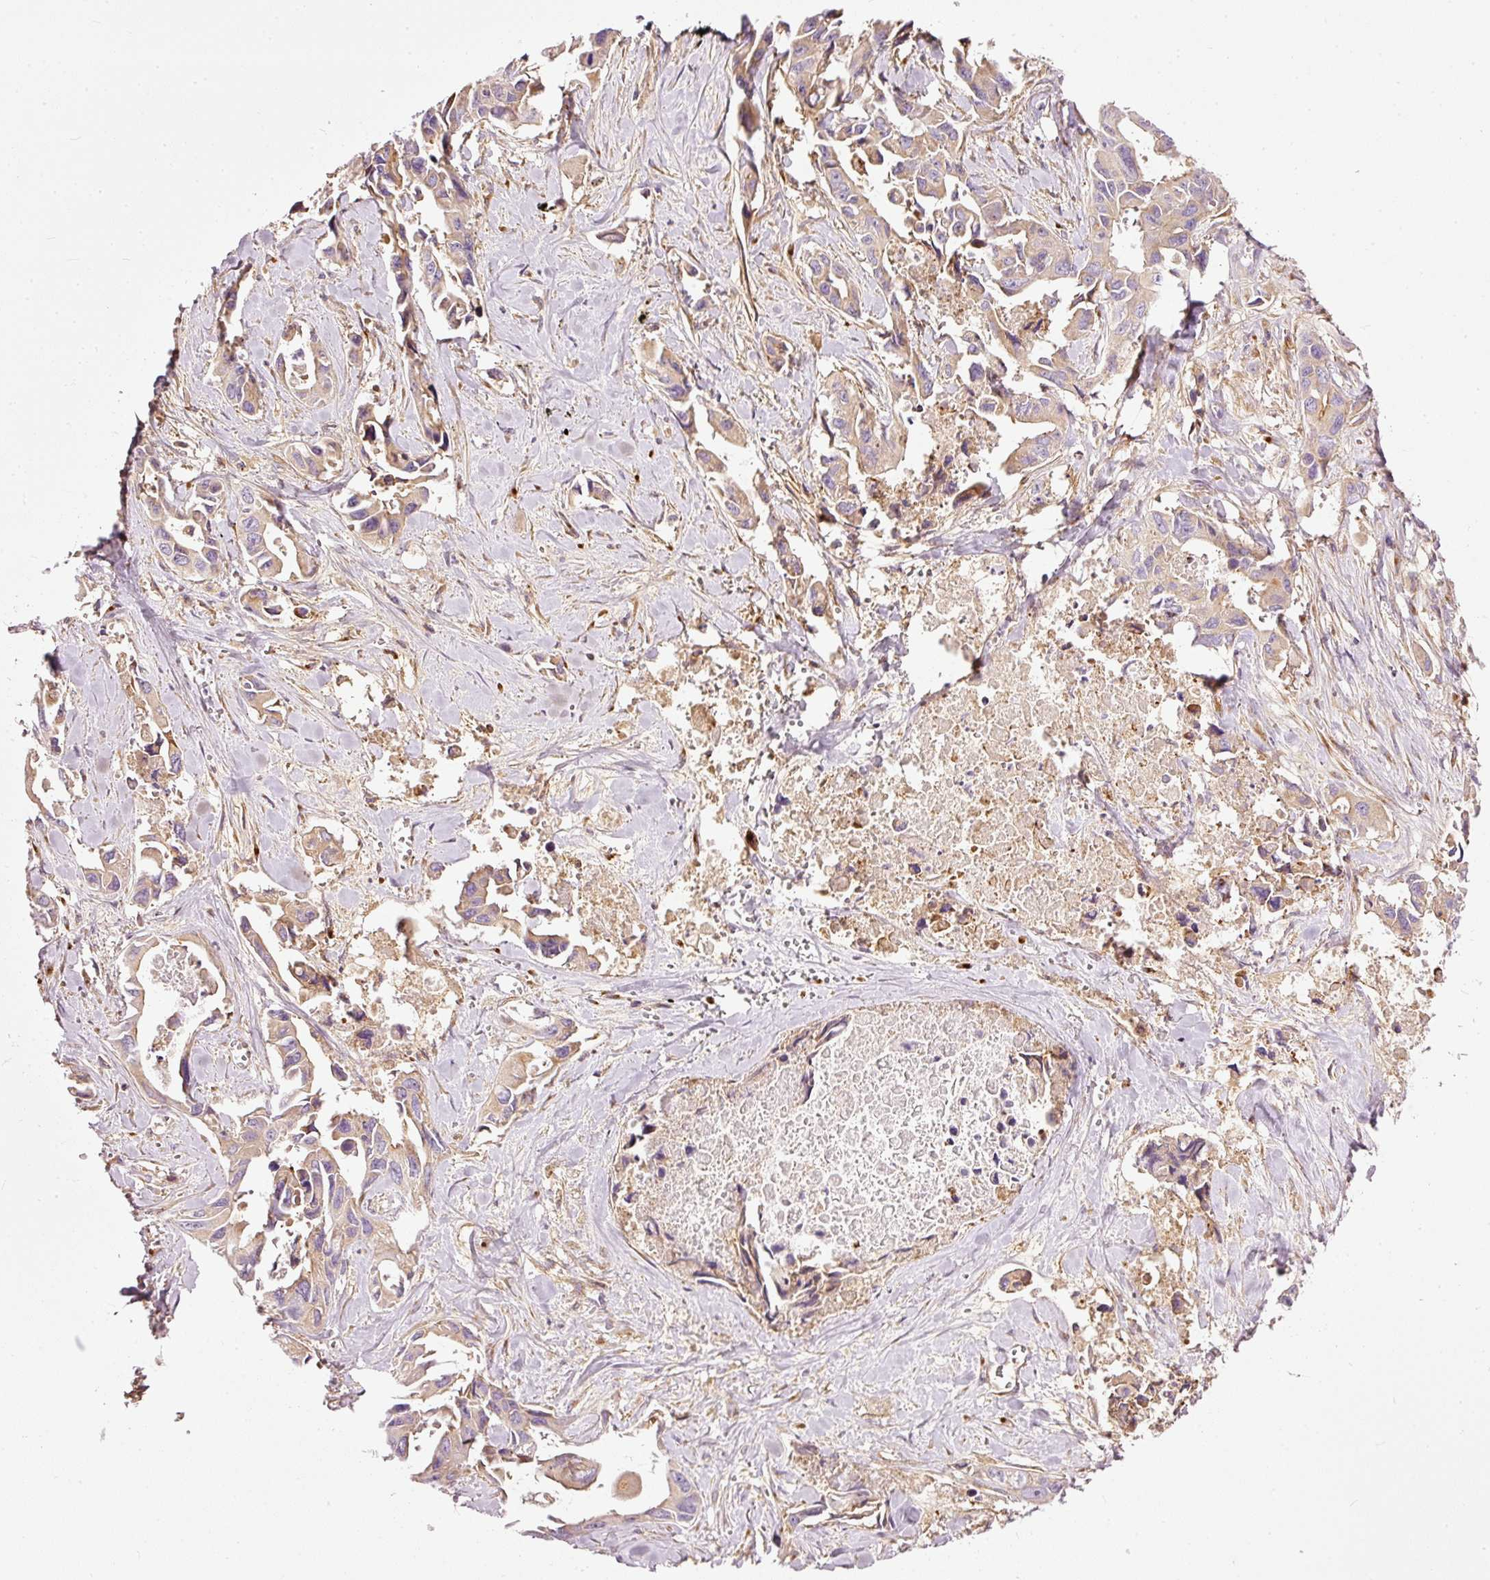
{"staining": {"intensity": "weak", "quantity": "25%-75%", "location": "cytoplasmic/membranous"}, "tissue": "lung cancer", "cell_type": "Tumor cells", "image_type": "cancer", "snomed": [{"axis": "morphology", "description": "Adenocarcinoma, NOS"}, {"axis": "topography", "description": "Lung"}], "caption": "Lung cancer tissue shows weak cytoplasmic/membranous expression in approximately 25%-75% of tumor cells", "gene": "PAQR9", "patient": {"sex": "male", "age": 64}}